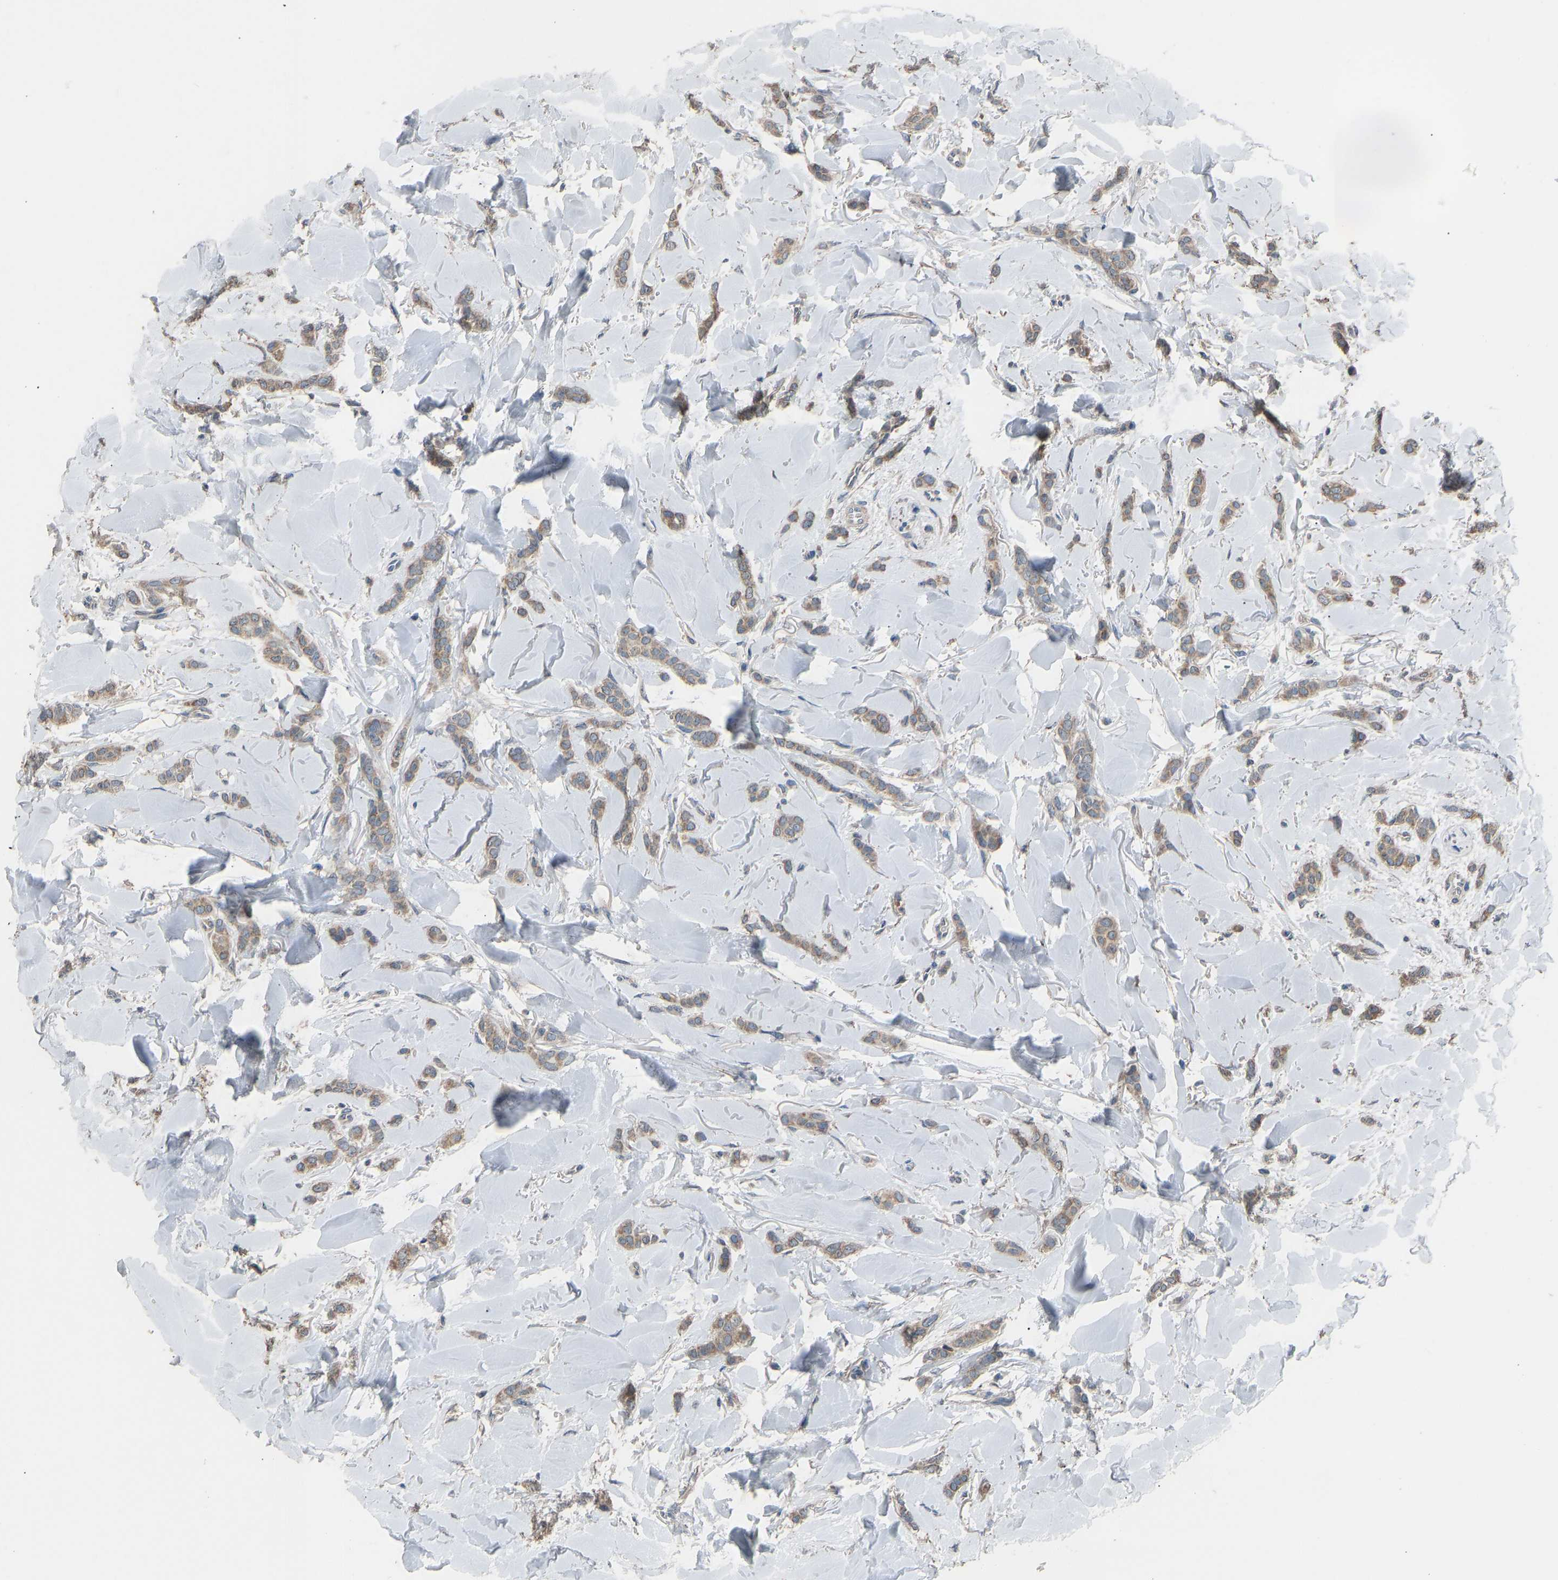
{"staining": {"intensity": "weak", "quantity": ">75%", "location": "cytoplasmic/membranous"}, "tissue": "breast cancer", "cell_type": "Tumor cells", "image_type": "cancer", "snomed": [{"axis": "morphology", "description": "Lobular carcinoma"}, {"axis": "topography", "description": "Skin"}, {"axis": "topography", "description": "Breast"}], "caption": "The immunohistochemical stain shows weak cytoplasmic/membranous positivity in tumor cells of breast cancer (lobular carcinoma) tissue. The staining was performed using DAB (3,3'-diaminobenzidine) to visualize the protein expression in brown, while the nuclei were stained in blue with hematoxylin (Magnification: 20x).", "gene": "TGFBR3", "patient": {"sex": "female", "age": 46}}